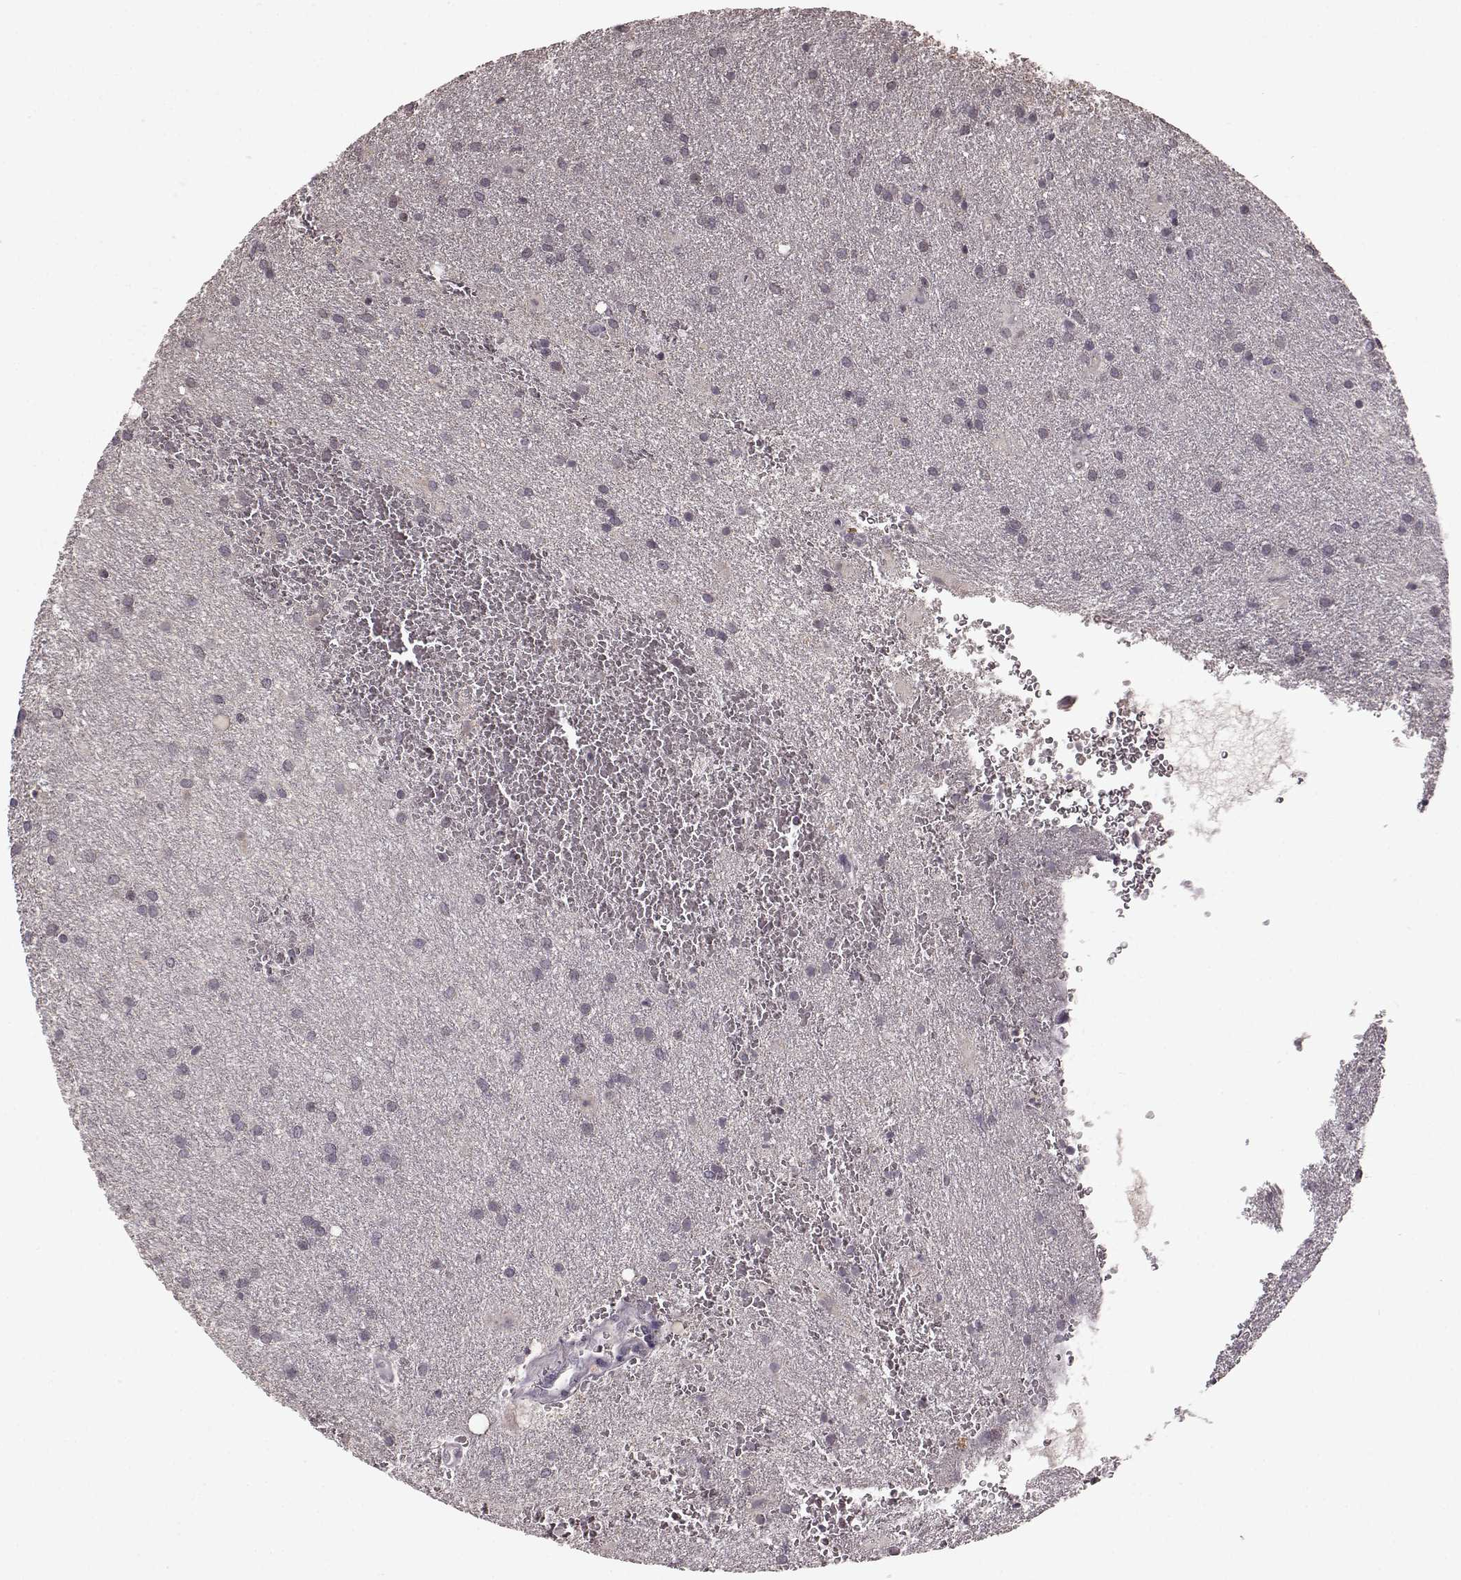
{"staining": {"intensity": "negative", "quantity": "none", "location": "none"}, "tissue": "glioma", "cell_type": "Tumor cells", "image_type": "cancer", "snomed": [{"axis": "morphology", "description": "Glioma, malignant, Low grade"}, {"axis": "topography", "description": "Brain"}], "caption": "High power microscopy histopathology image of an immunohistochemistry (IHC) image of malignant glioma (low-grade), revealing no significant expression in tumor cells.", "gene": "NRL", "patient": {"sex": "male", "age": 58}}